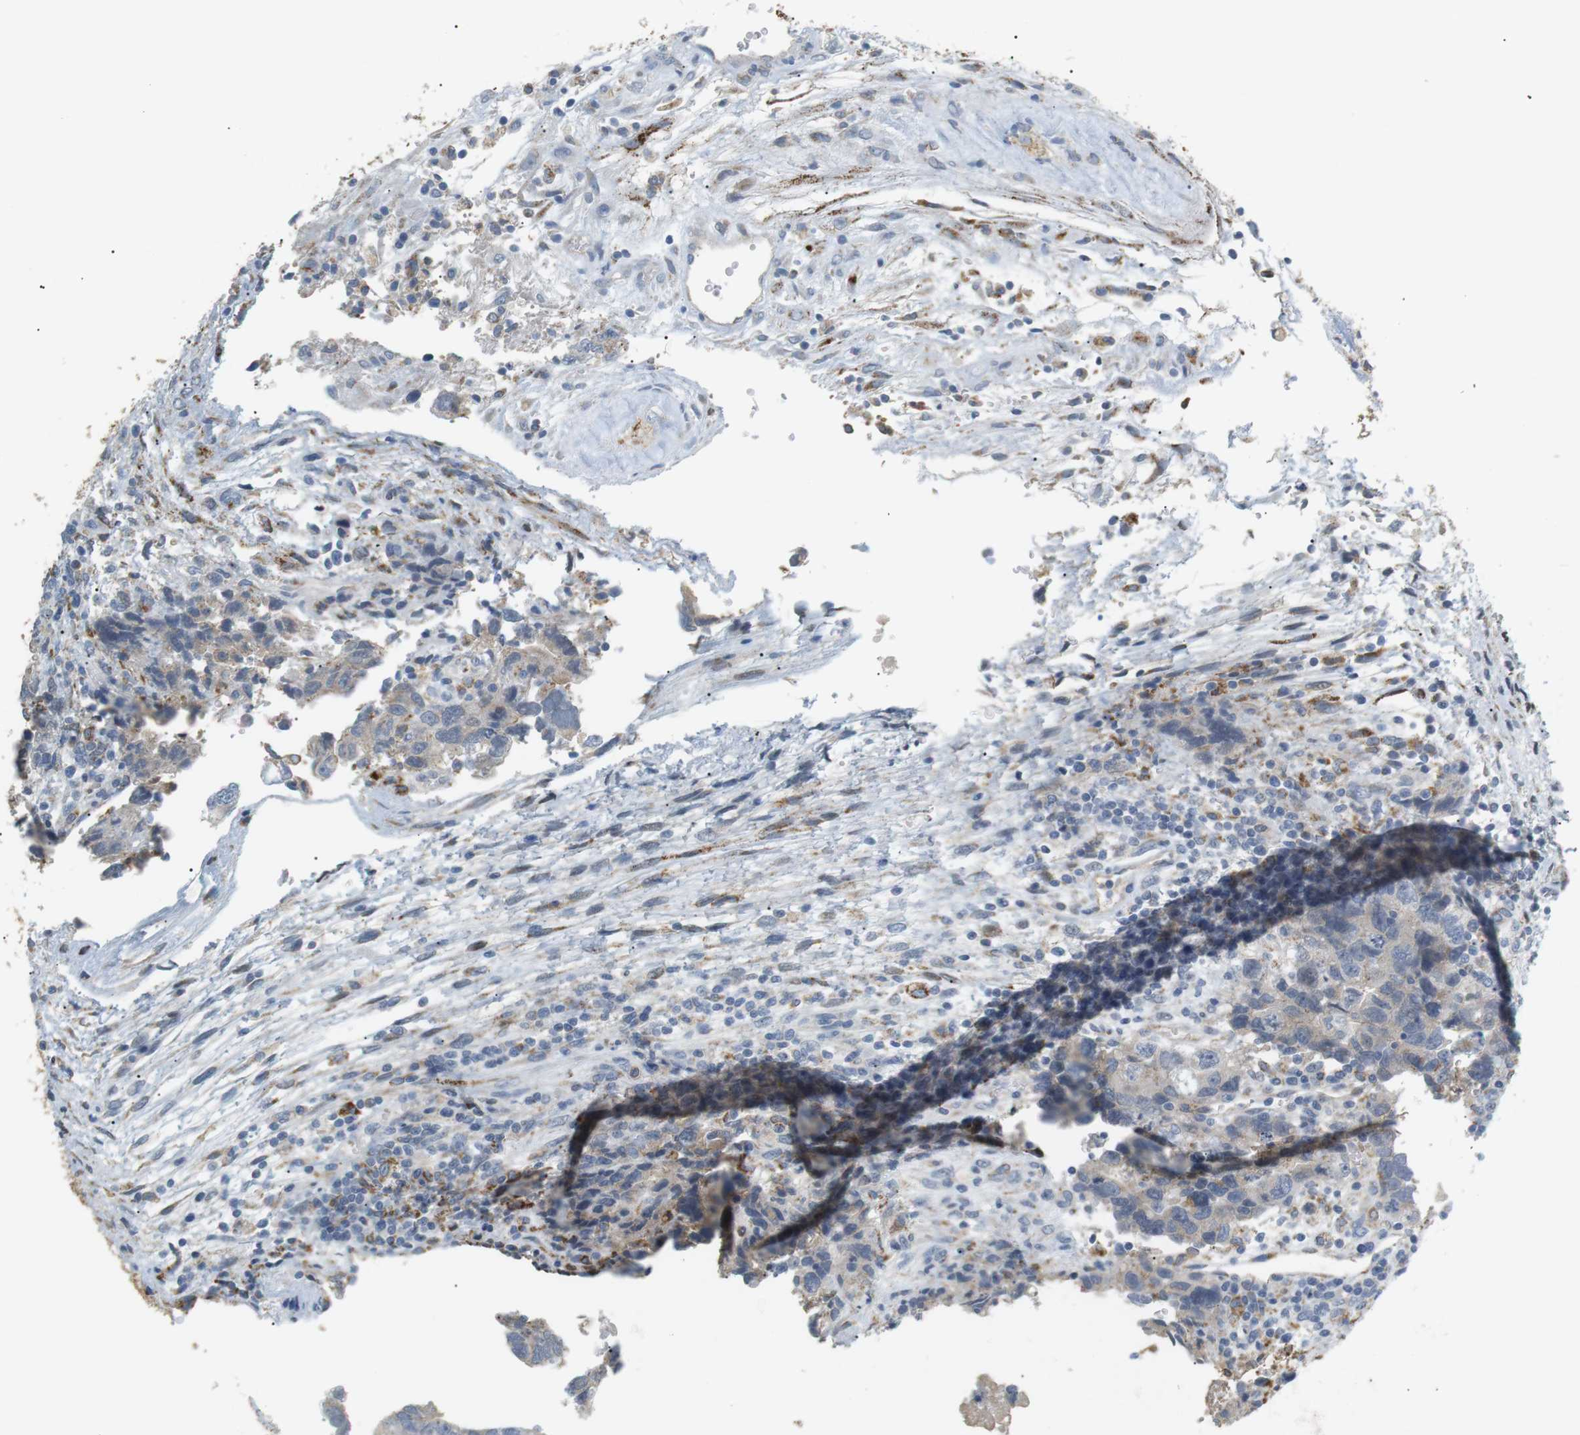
{"staining": {"intensity": "weak", "quantity": "25%-75%", "location": "cytoplasmic/membranous"}, "tissue": "testis cancer", "cell_type": "Tumor cells", "image_type": "cancer", "snomed": [{"axis": "morphology", "description": "Carcinoma, Embryonal, NOS"}, {"axis": "topography", "description": "Testis"}], "caption": "Brown immunohistochemical staining in embryonal carcinoma (testis) displays weak cytoplasmic/membranous positivity in about 25%-75% of tumor cells.", "gene": "CD300E", "patient": {"sex": "male", "age": 36}}